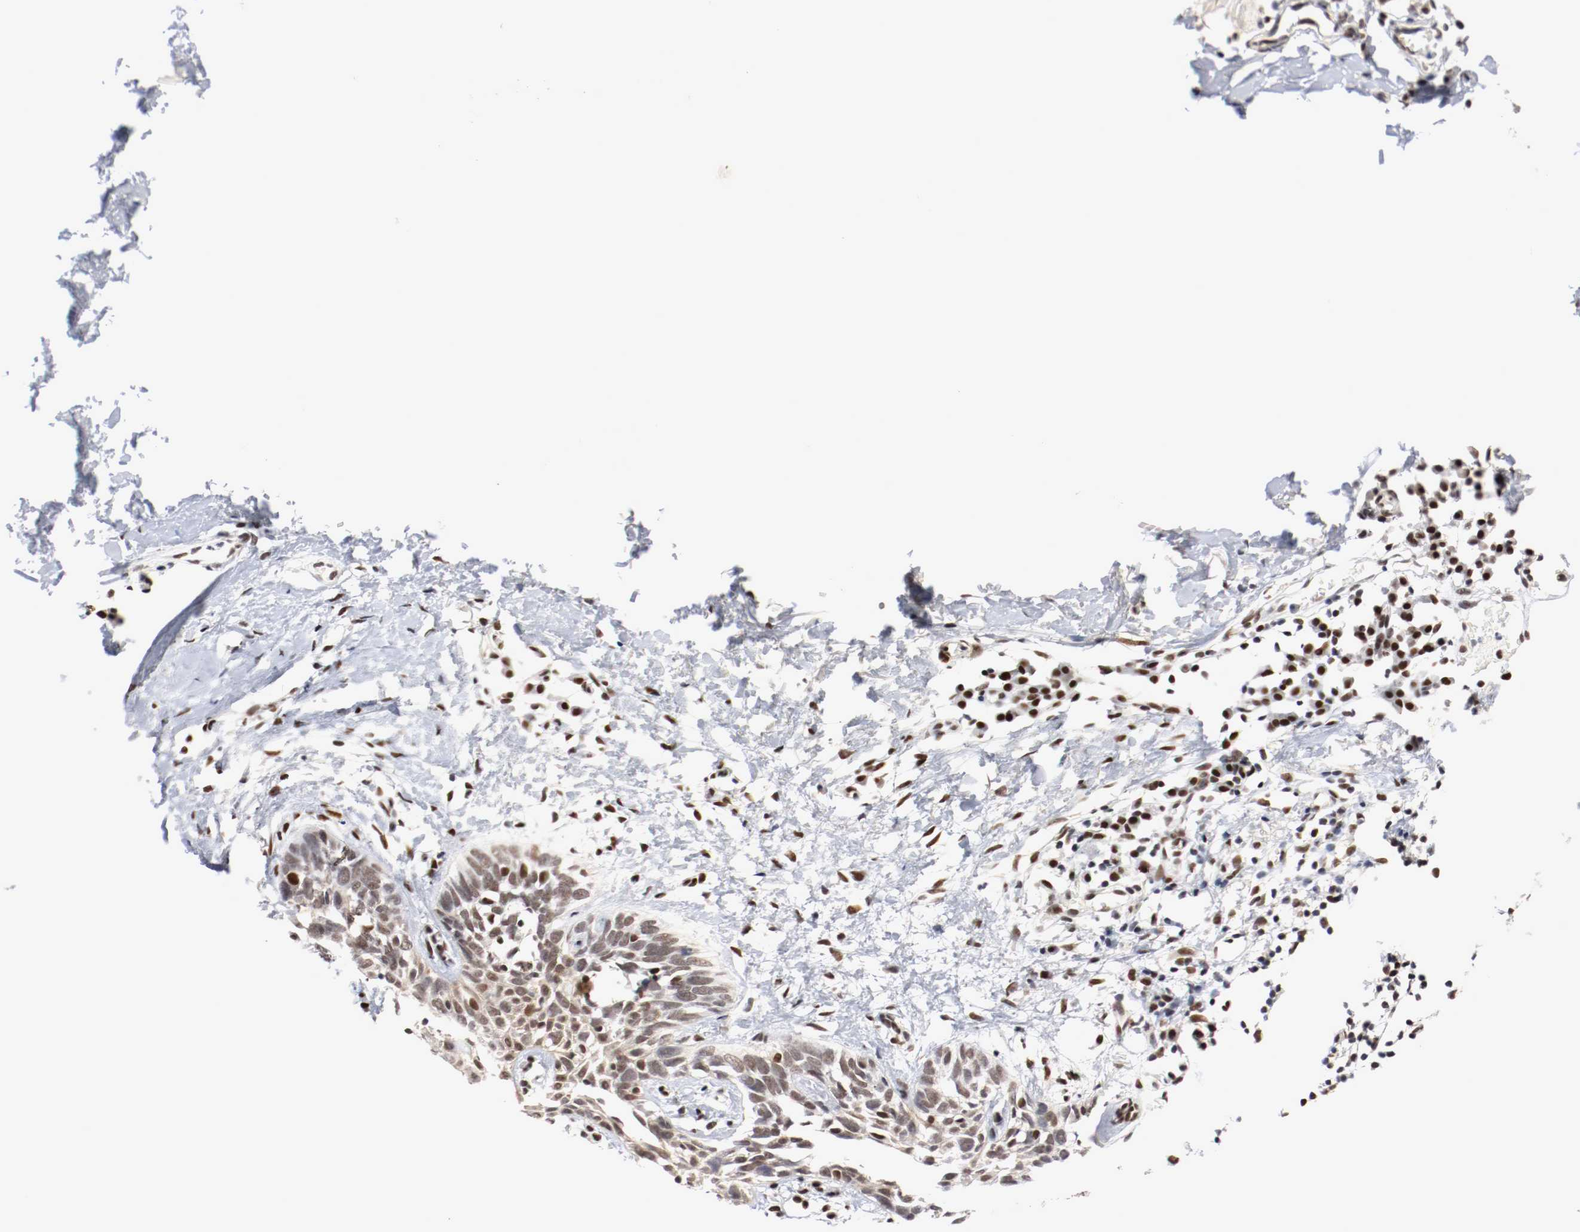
{"staining": {"intensity": "weak", "quantity": ">75%", "location": "nuclear"}, "tissue": "skin cancer", "cell_type": "Tumor cells", "image_type": "cancer", "snomed": [{"axis": "morphology", "description": "Normal tissue, NOS"}, {"axis": "morphology", "description": "Basal cell carcinoma"}, {"axis": "topography", "description": "Skin"}], "caption": "A micrograph of skin basal cell carcinoma stained for a protein displays weak nuclear brown staining in tumor cells. (DAB IHC, brown staining for protein, blue staining for nuclei).", "gene": "MEF2D", "patient": {"sex": "male", "age": 77}}